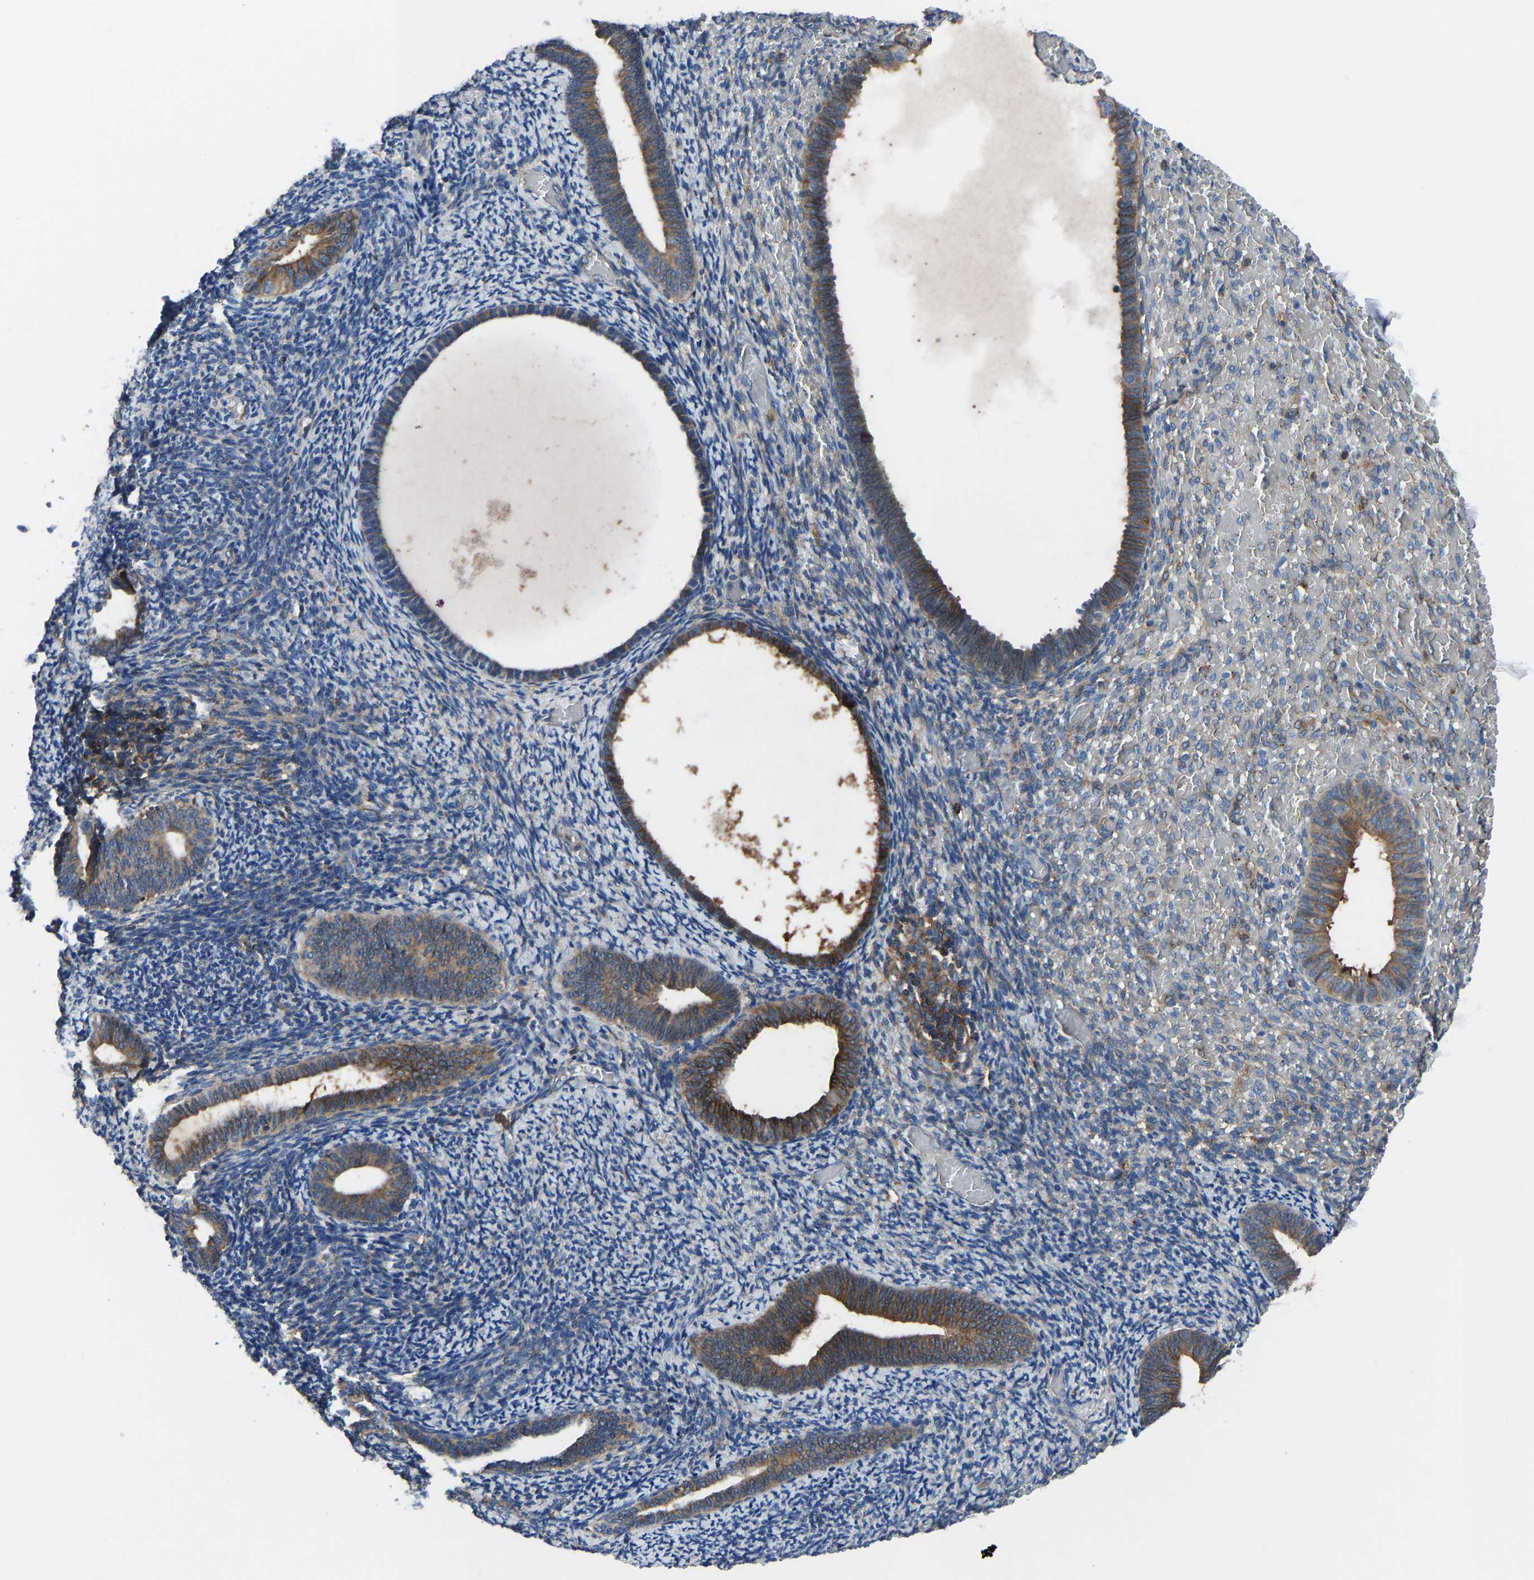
{"staining": {"intensity": "weak", "quantity": "<25%", "location": "cytoplasmic/membranous"}, "tissue": "endometrium", "cell_type": "Cells in endometrial stroma", "image_type": "normal", "snomed": [{"axis": "morphology", "description": "Normal tissue, NOS"}, {"axis": "topography", "description": "Endometrium"}], "caption": "There is no significant expression in cells in endometrial stroma of endometrium. (Stains: DAB immunohistochemistry with hematoxylin counter stain, Microscopy: brightfield microscopy at high magnification).", "gene": "PRKAR1A", "patient": {"sex": "female", "age": 66}}